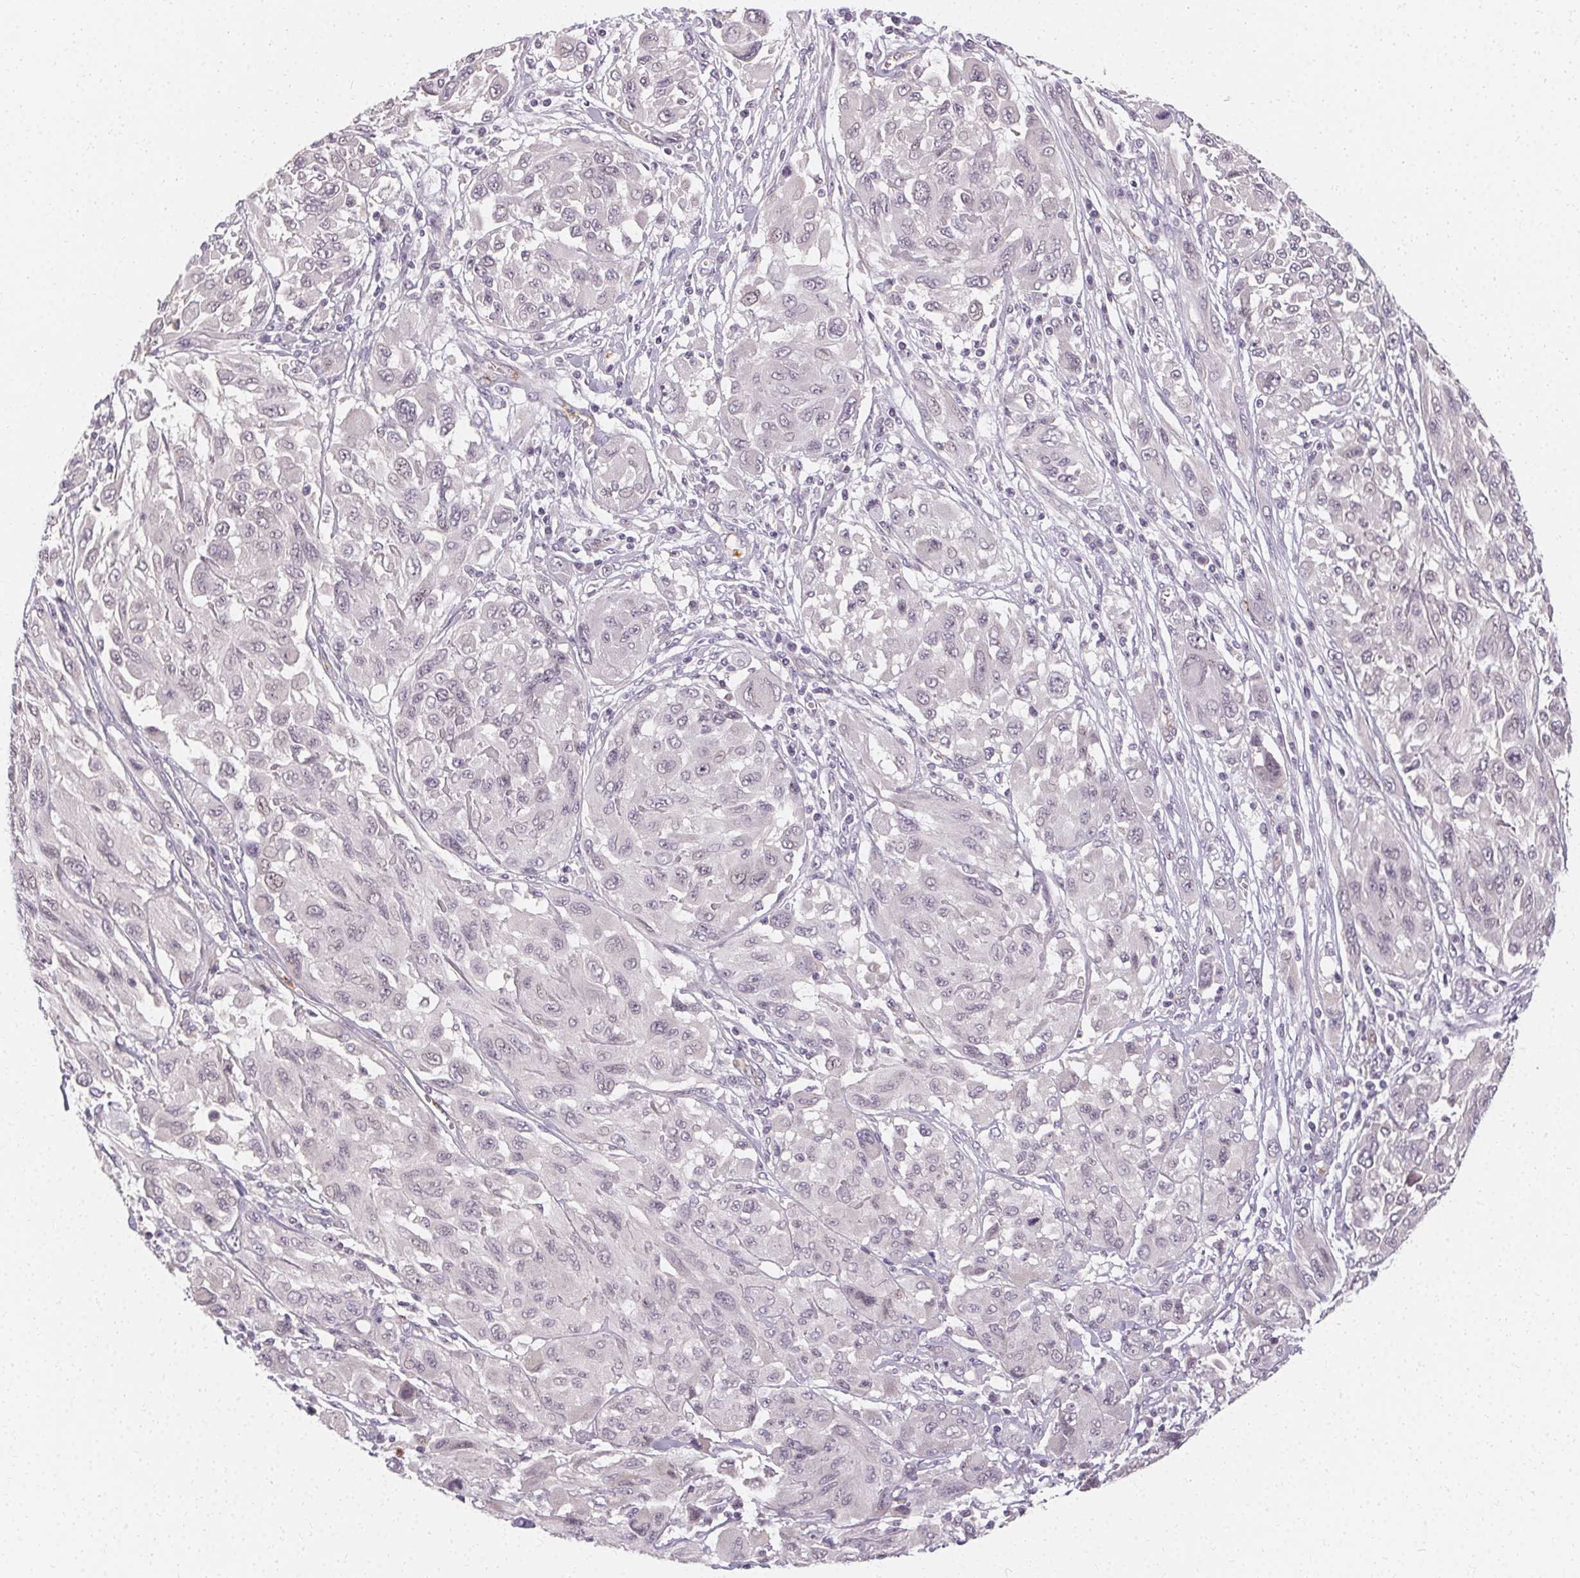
{"staining": {"intensity": "negative", "quantity": "none", "location": "none"}, "tissue": "melanoma", "cell_type": "Tumor cells", "image_type": "cancer", "snomed": [{"axis": "morphology", "description": "Malignant melanoma, NOS"}, {"axis": "topography", "description": "Skin"}], "caption": "Immunohistochemistry (IHC) of melanoma reveals no expression in tumor cells. (DAB (3,3'-diaminobenzidine) immunohistochemistry (IHC), high magnification).", "gene": "CLCNKB", "patient": {"sex": "female", "age": 91}}